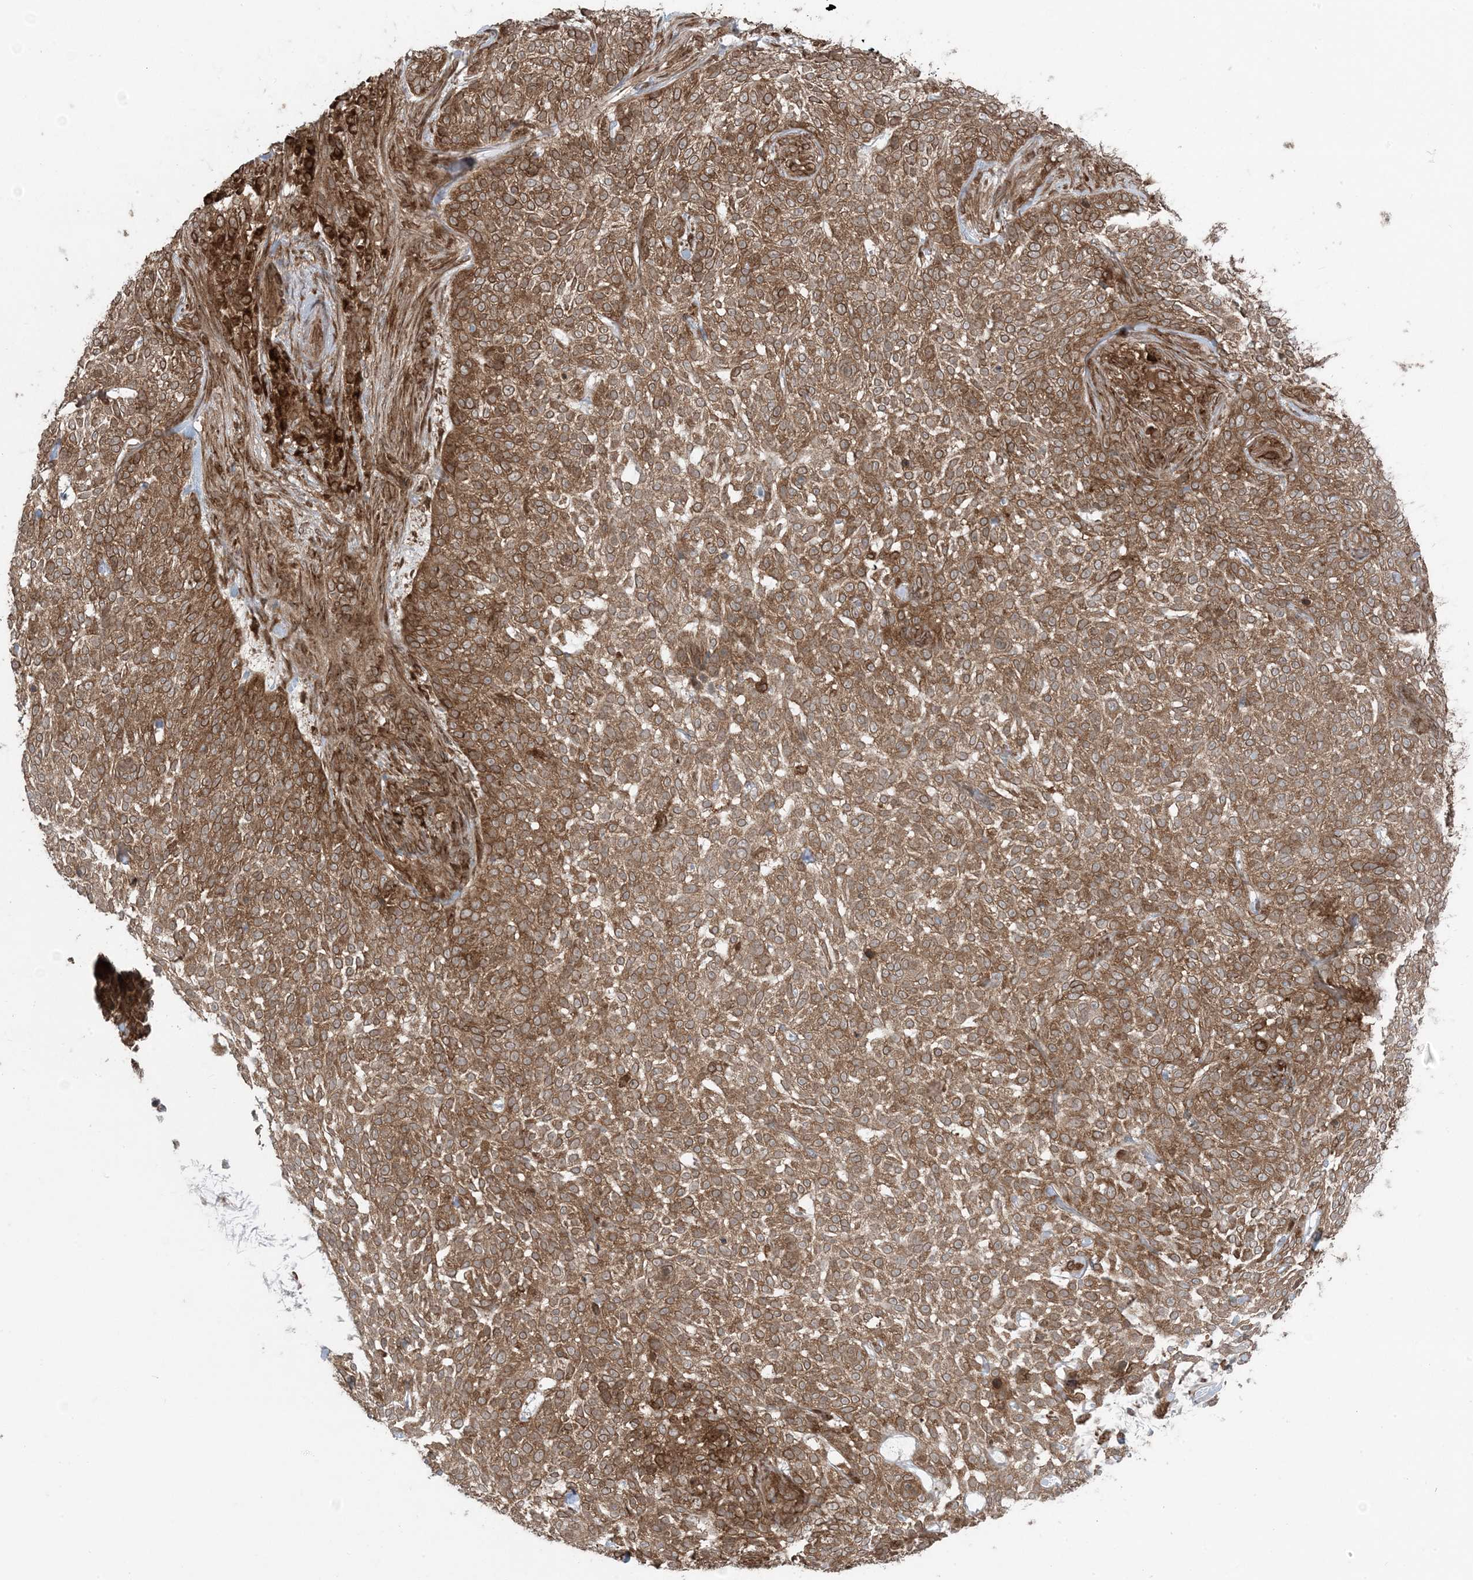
{"staining": {"intensity": "moderate", "quantity": ">75%", "location": "cytoplasmic/membranous"}, "tissue": "skin cancer", "cell_type": "Tumor cells", "image_type": "cancer", "snomed": [{"axis": "morphology", "description": "Basal cell carcinoma"}, {"axis": "topography", "description": "Skin"}], "caption": "Protein expression analysis of skin basal cell carcinoma reveals moderate cytoplasmic/membranous staining in about >75% of tumor cells.", "gene": "DDX19B", "patient": {"sex": "female", "age": 64}}